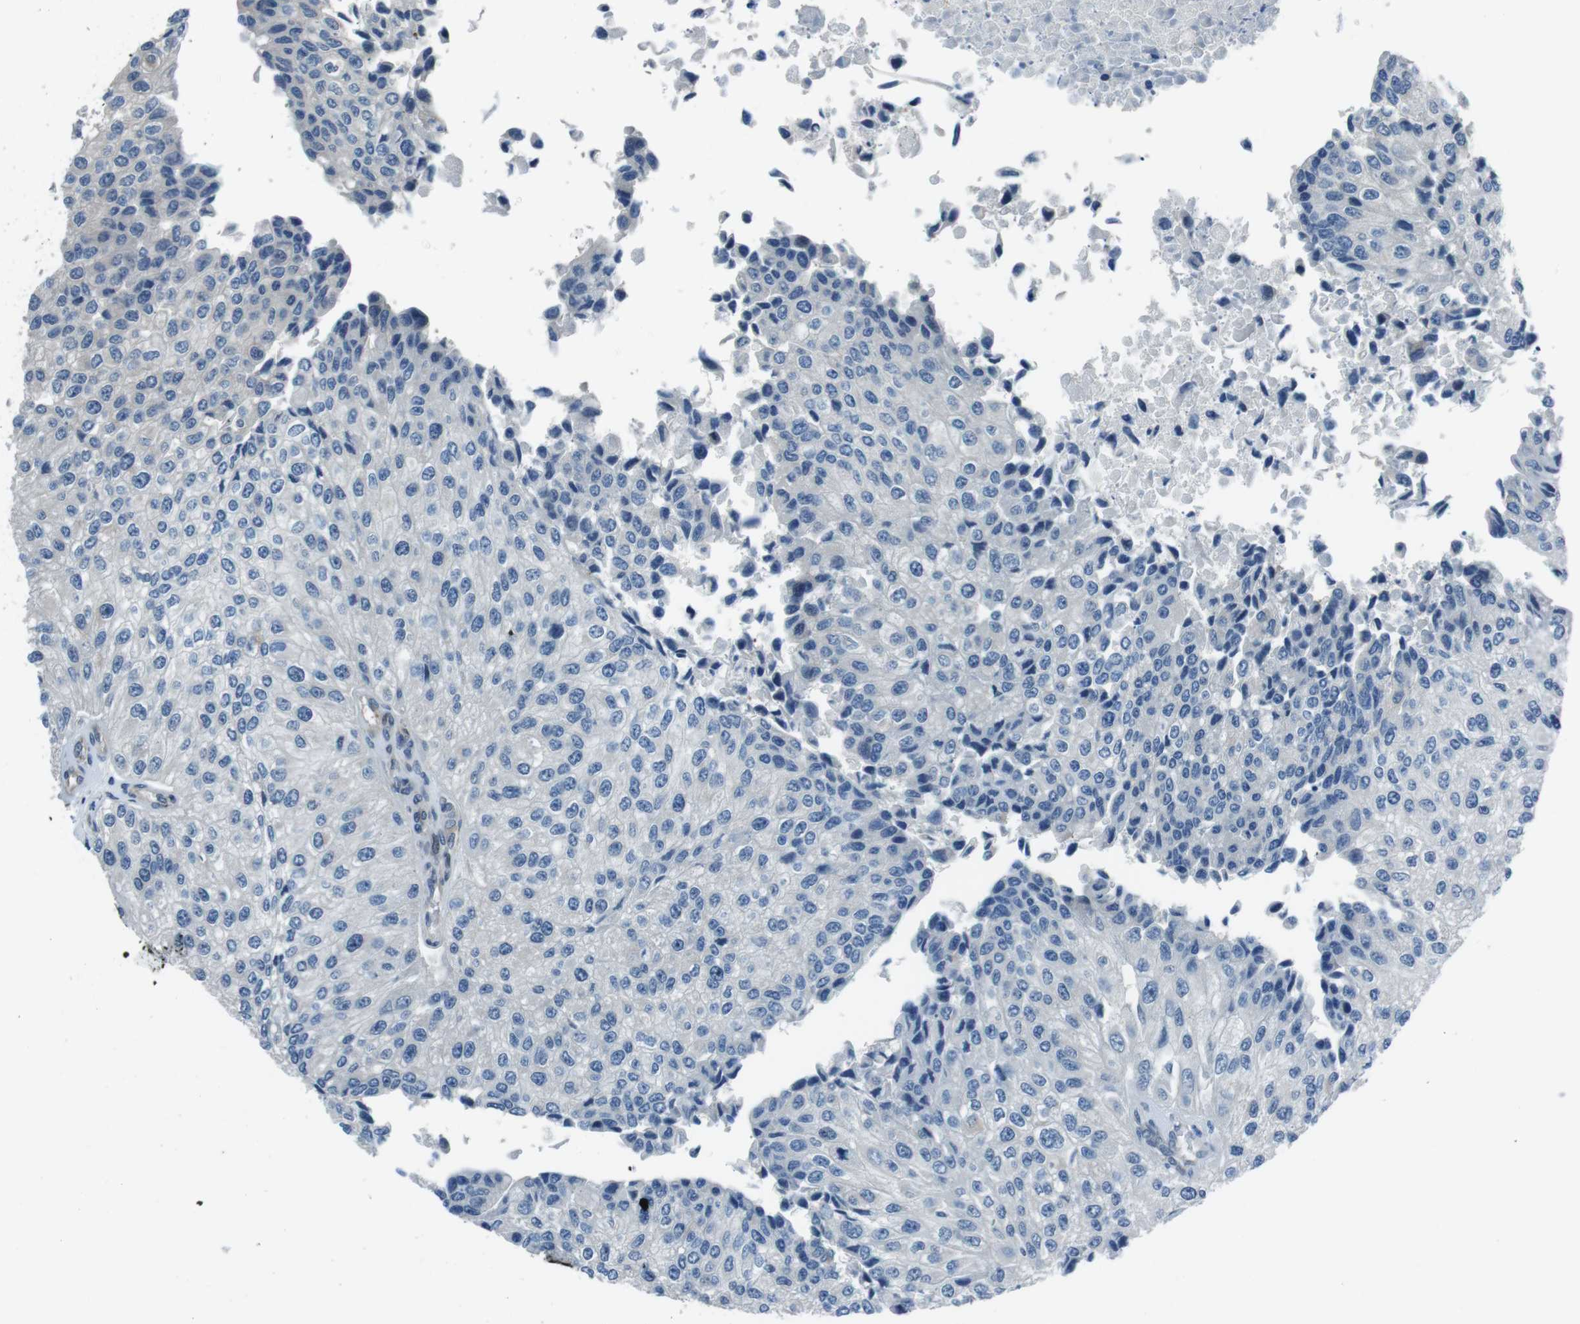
{"staining": {"intensity": "negative", "quantity": "none", "location": "none"}, "tissue": "urothelial cancer", "cell_type": "Tumor cells", "image_type": "cancer", "snomed": [{"axis": "morphology", "description": "Urothelial carcinoma, High grade"}, {"axis": "topography", "description": "Kidney"}, {"axis": "topography", "description": "Urinary bladder"}], "caption": "This photomicrograph is of urothelial carcinoma (high-grade) stained with immunohistochemistry (IHC) to label a protein in brown with the nuclei are counter-stained blue. There is no staining in tumor cells.", "gene": "LRRC49", "patient": {"sex": "male", "age": 77}}